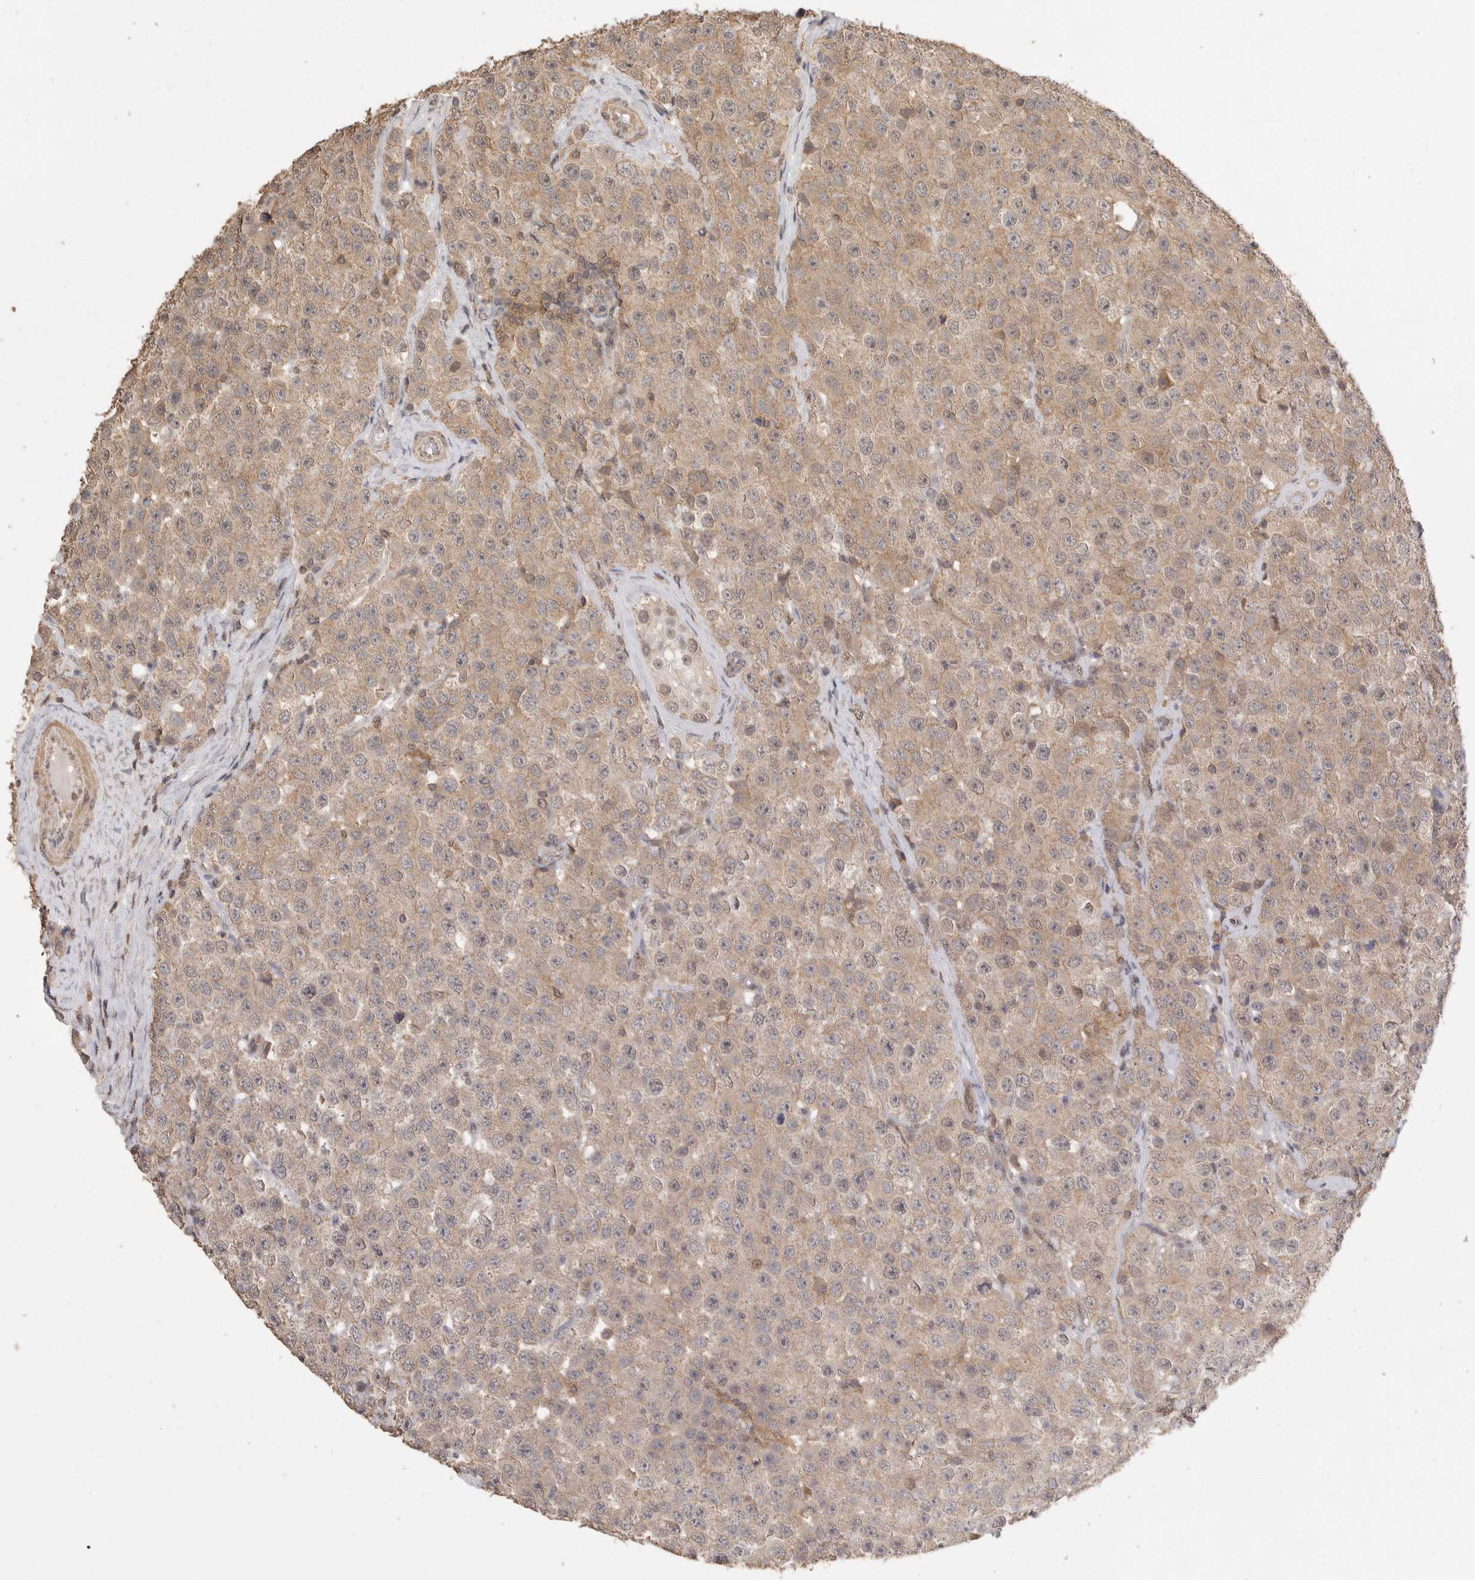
{"staining": {"intensity": "weak", "quantity": ">75%", "location": "cytoplasmic/membranous,nuclear"}, "tissue": "testis cancer", "cell_type": "Tumor cells", "image_type": "cancer", "snomed": [{"axis": "morphology", "description": "Seminoma, NOS"}, {"axis": "morphology", "description": "Carcinoma, Embryonal, NOS"}, {"axis": "topography", "description": "Testis"}], "caption": "Testis cancer stained with a brown dye shows weak cytoplasmic/membranous and nuclear positive positivity in approximately >75% of tumor cells.", "gene": "MAP2K1", "patient": {"sex": "male", "age": 28}}